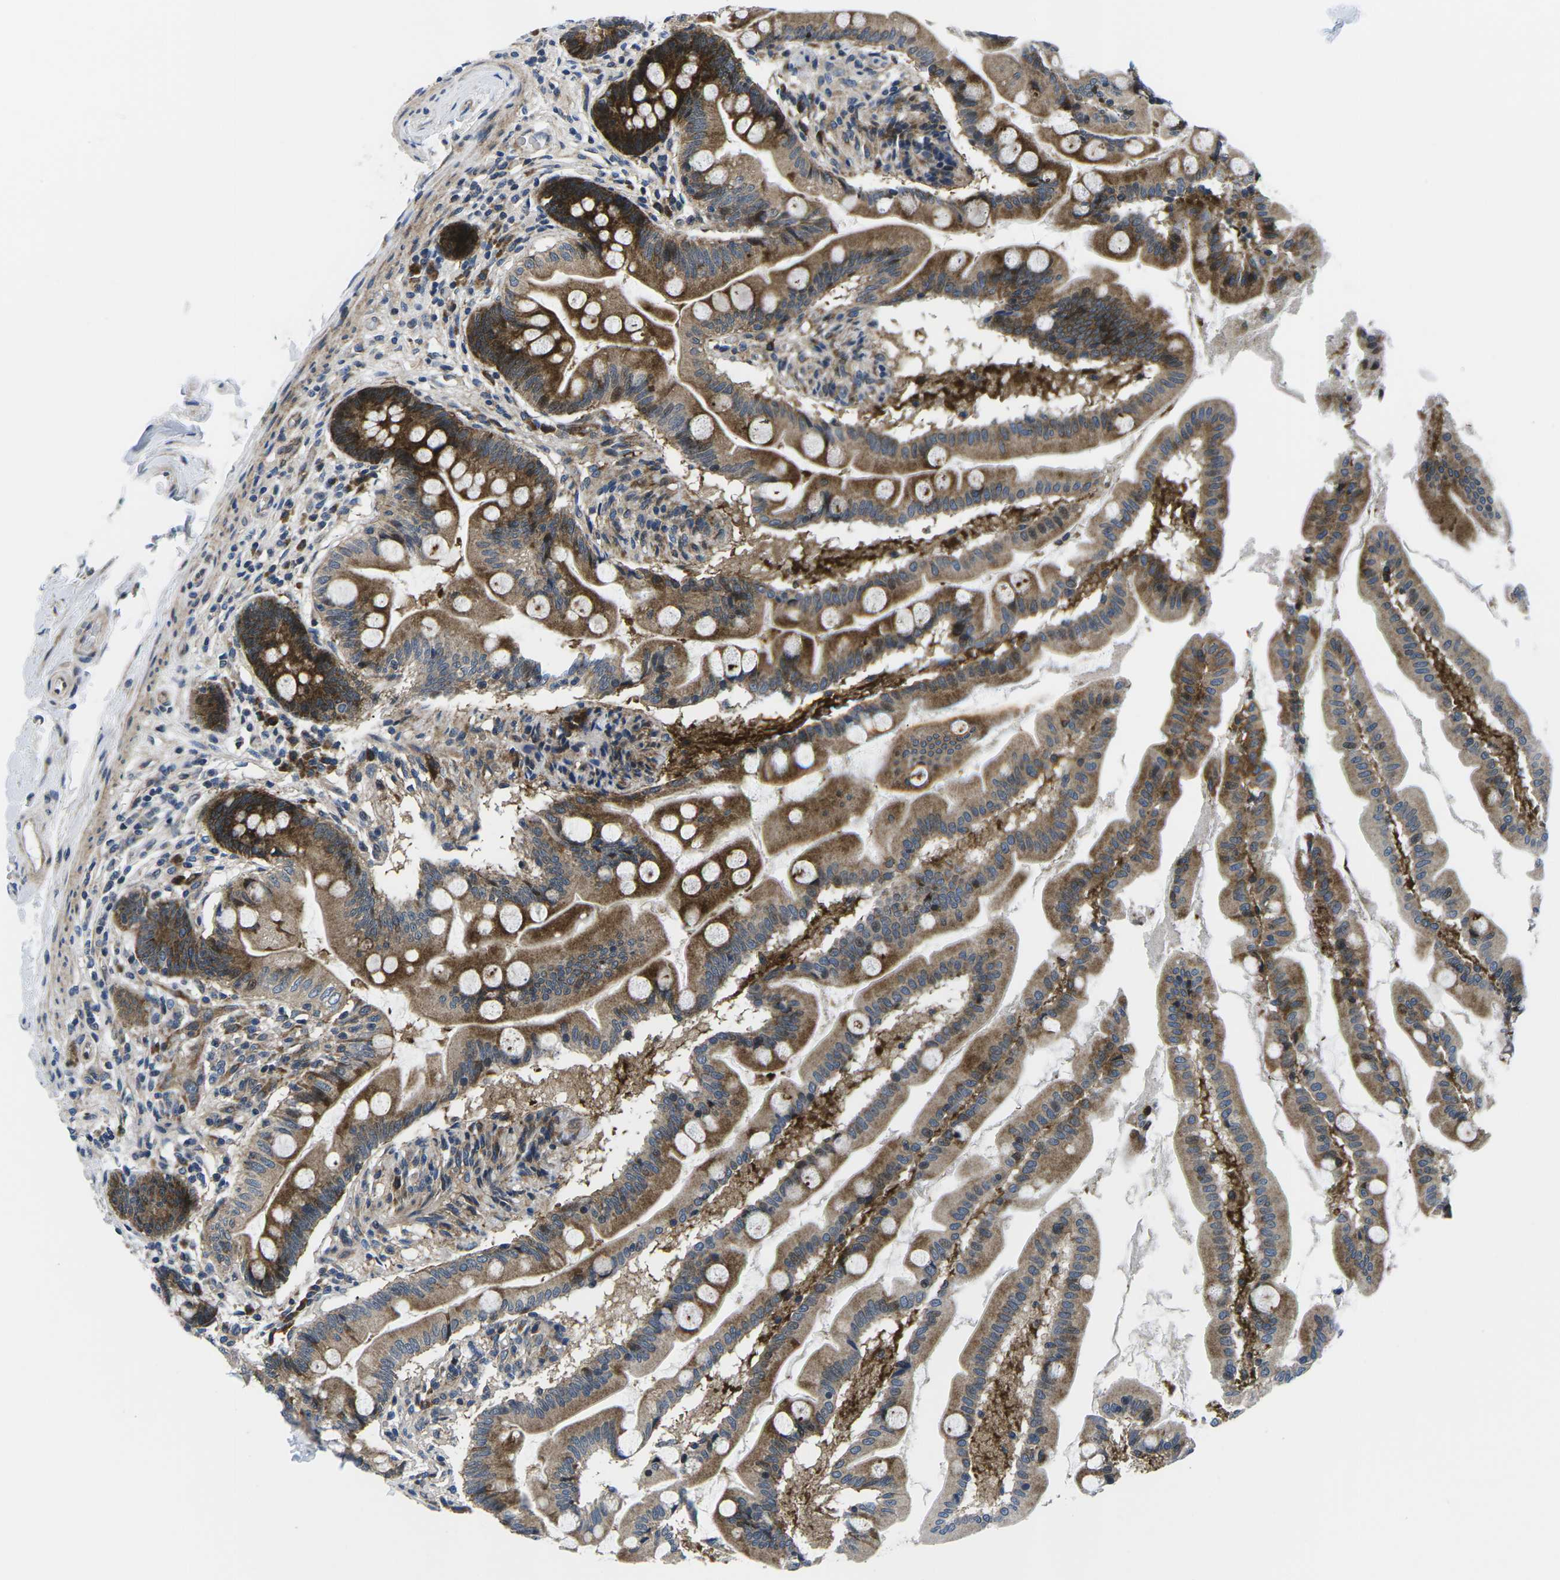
{"staining": {"intensity": "strong", "quantity": ">75%", "location": "cytoplasmic/membranous"}, "tissue": "small intestine", "cell_type": "Glandular cells", "image_type": "normal", "snomed": [{"axis": "morphology", "description": "Normal tissue, NOS"}, {"axis": "topography", "description": "Small intestine"}], "caption": "A brown stain shows strong cytoplasmic/membranous staining of a protein in glandular cells of benign human small intestine. (Stains: DAB in brown, nuclei in blue, Microscopy: brightfield microscopy at high magnification).", "gene": "EIF4E", "patient": {"sex": "female", "age": 56}}